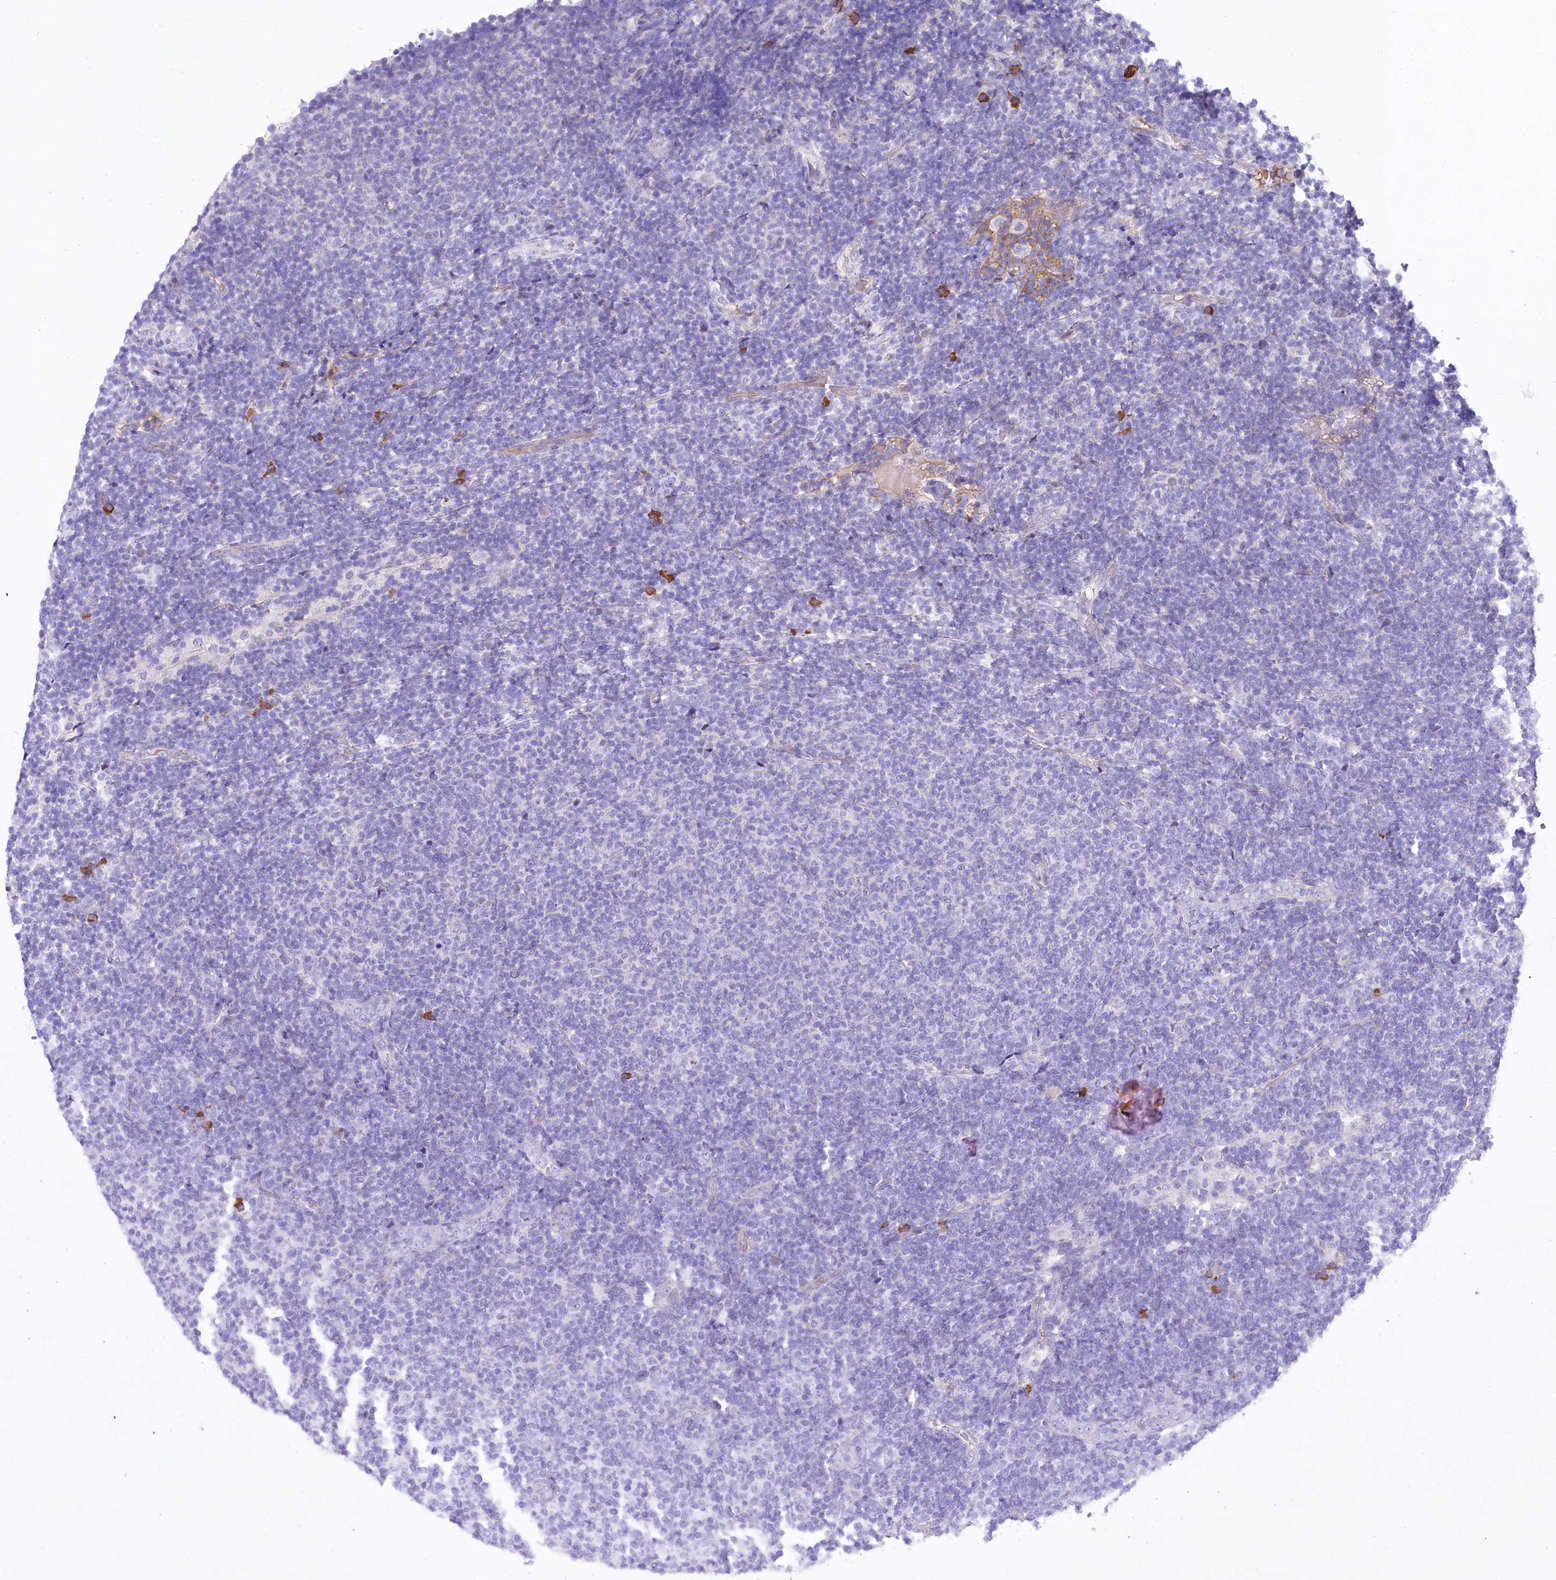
{"staining": {"intensity": "negative", "quantity": "none", "location": "none"}, "tissue": "lymphoma", "cell_type": "Tumor cells", "image_type": "cancer", "snomed": [{"axis": "morphology", "description": "Malignant lymphoma, non-Hodgkin's type, Low grade"}, {"axis": "topography", "description": "Lymph node"}], "caption": "Immunohistochemistry (IHC) histopathology image of neoplastic tissue: human lymphoma stained with DAB (3,3'-diaminobenzidine) reveals no significant protein positivity in tumor cells.", "gene": "CEP164", "patient": {"sex": "male", "age": 66}}